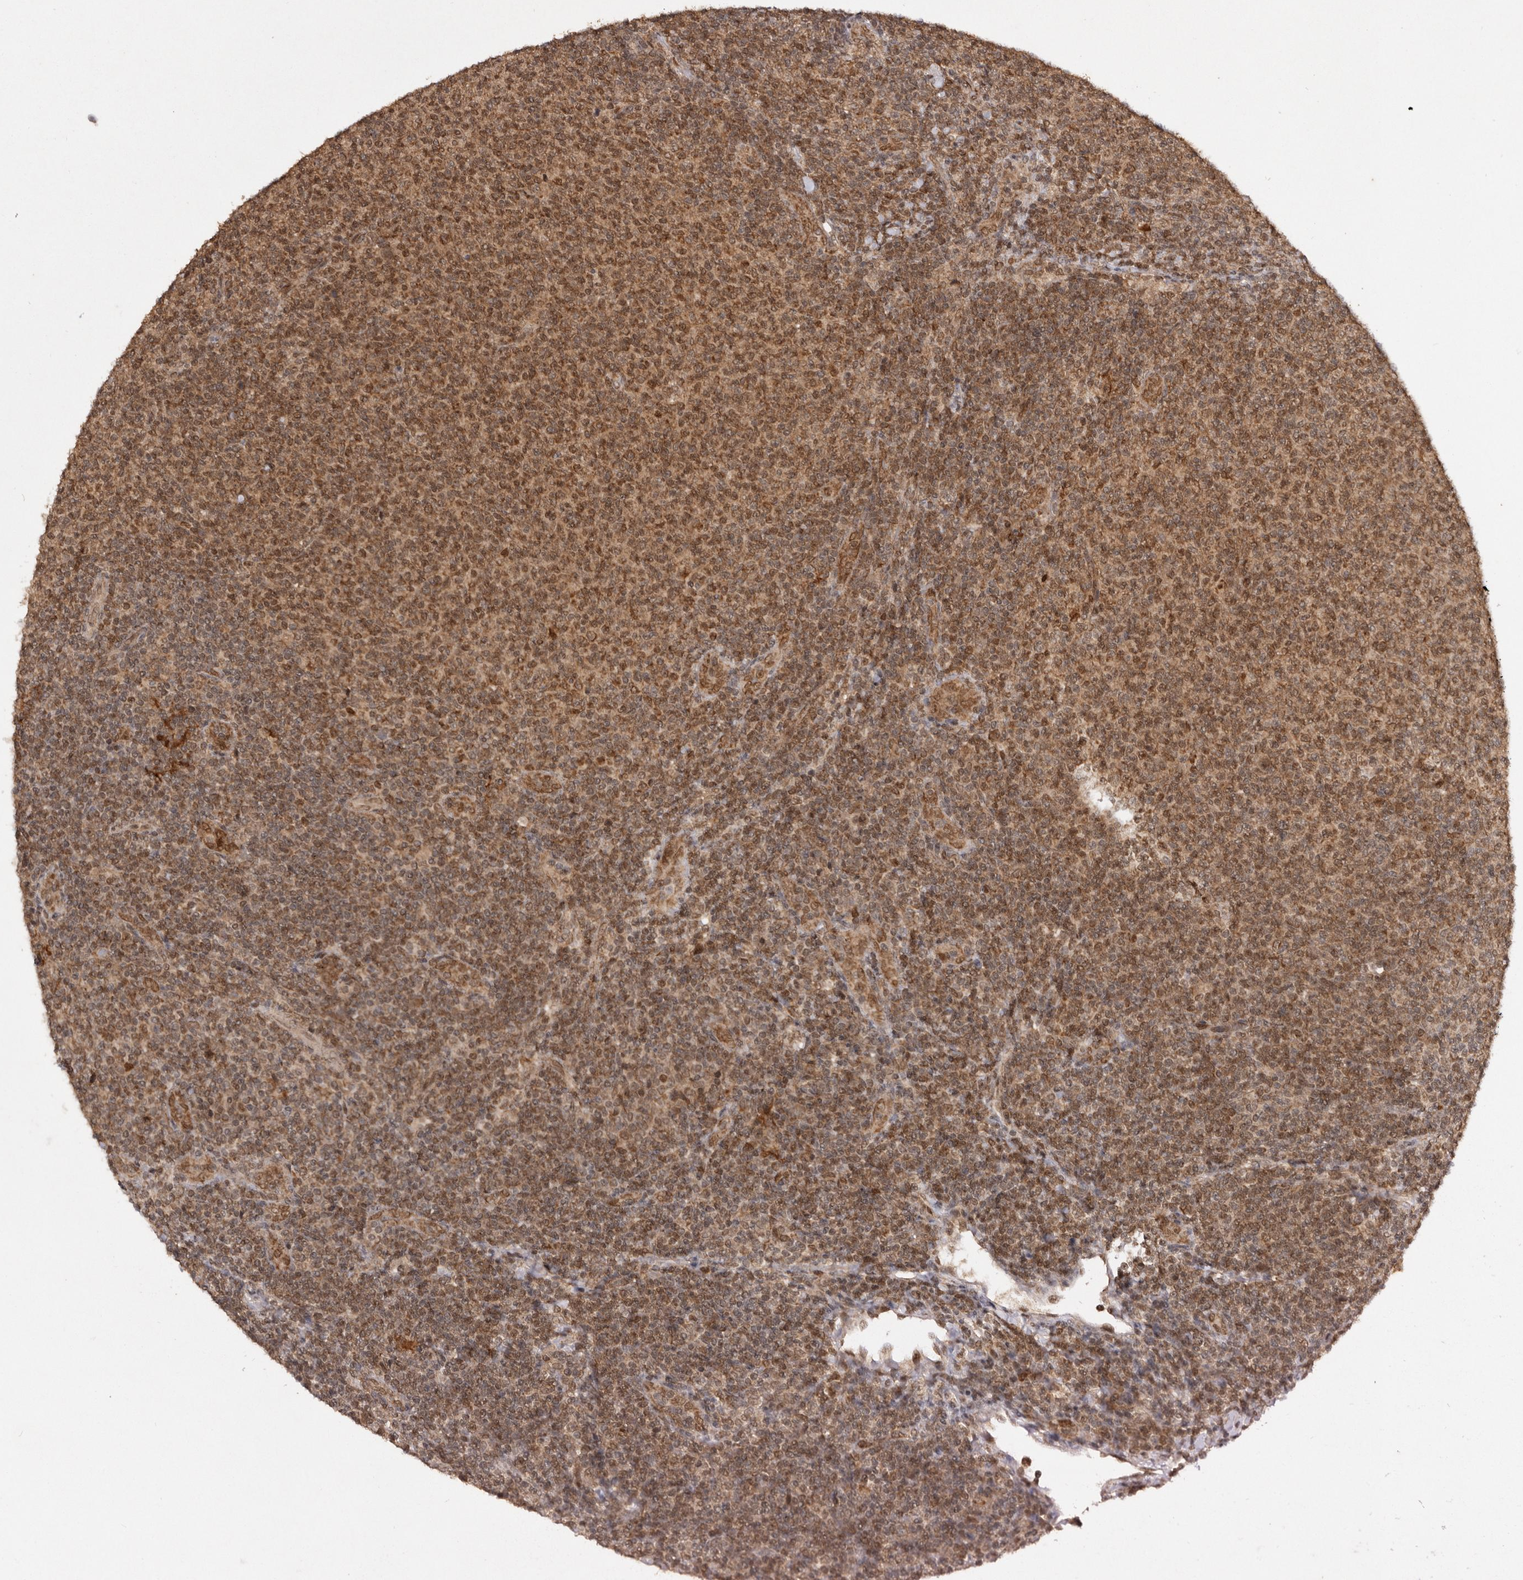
{"staining": {"intensity": "moderate", "quantity": ">75%", "location": "cytoplasmic/membranous,nuclear"}, "tissue": "lymphoma", "cell_type": "Tumor cells", "image_type": "cancer", "snomed": [{"axis": "morphology", "description": "Malignant lymphoma, non-Hodgkin's type, Low grade"}, {"axis": "topography", "description": "Lymph node"}], "caption": "This is a photomicrograph of immunohistochemistry (IHC) staining of lymphoma, which shows moderate expression in the cytoplasmic/membranous and nuclear of tumor cells.", "gene": "TARS2", "patient": {"sex": "male", "age": 66}}